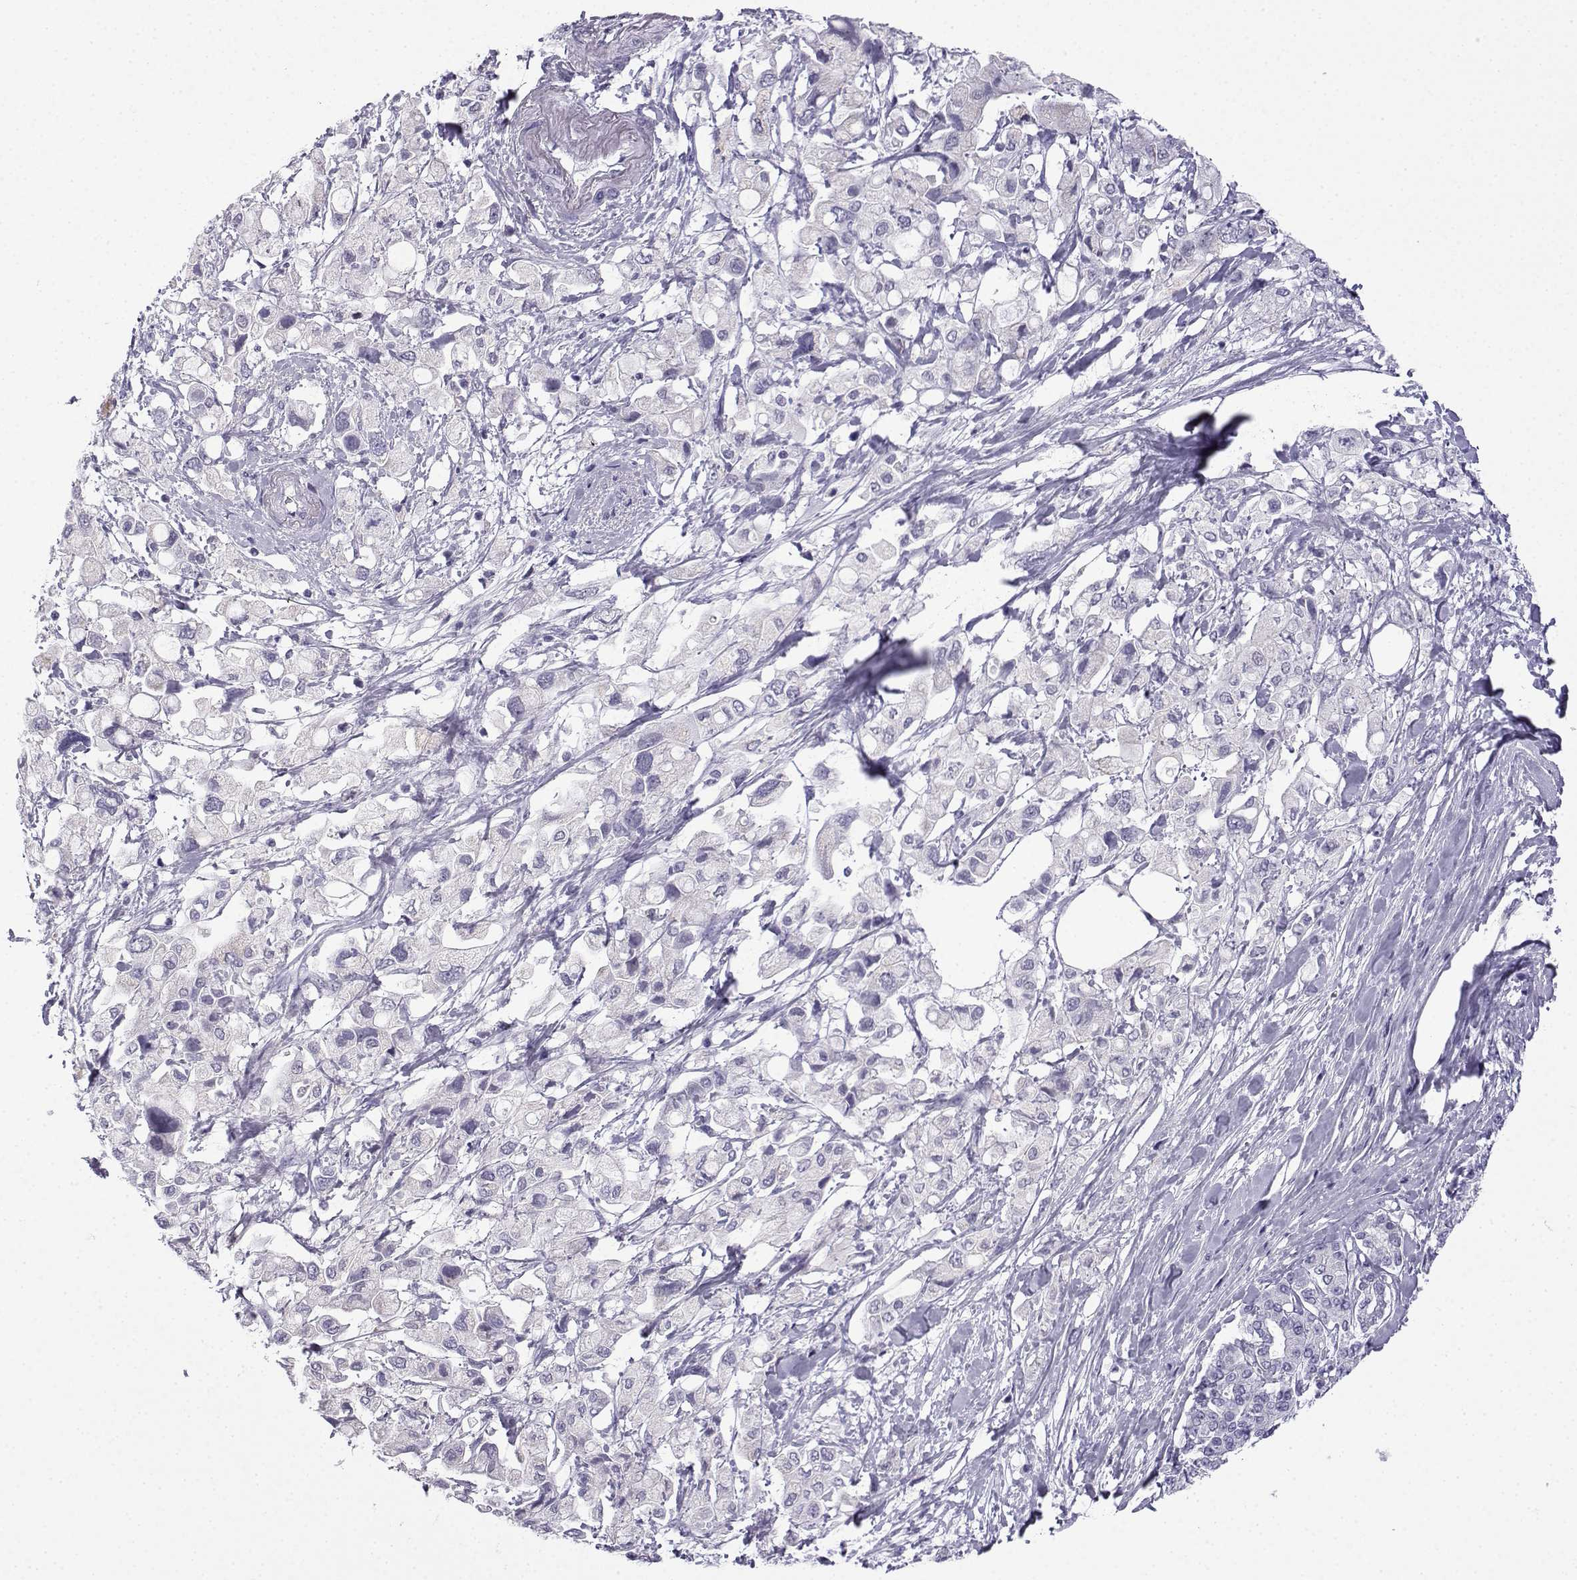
{"staining": {"intensity": "negative", "quantity": "none", "location": "none"}, "tissue": "pancreatic cancer", "cell_type": "Tumor cells", "image_type": "cancer", "snomed": [{"axis": "morphology", "description": "Adenocarcinoma, NOS"}, {"axis": "topography", "description": "Pancreas"}], "caption": "Immunohistochemistry (IHC) of human pancreatic cancer shows no positivity in tumor cells.", "gene": "ACRBP", "patient": {"sex": "female", "age": 56}}